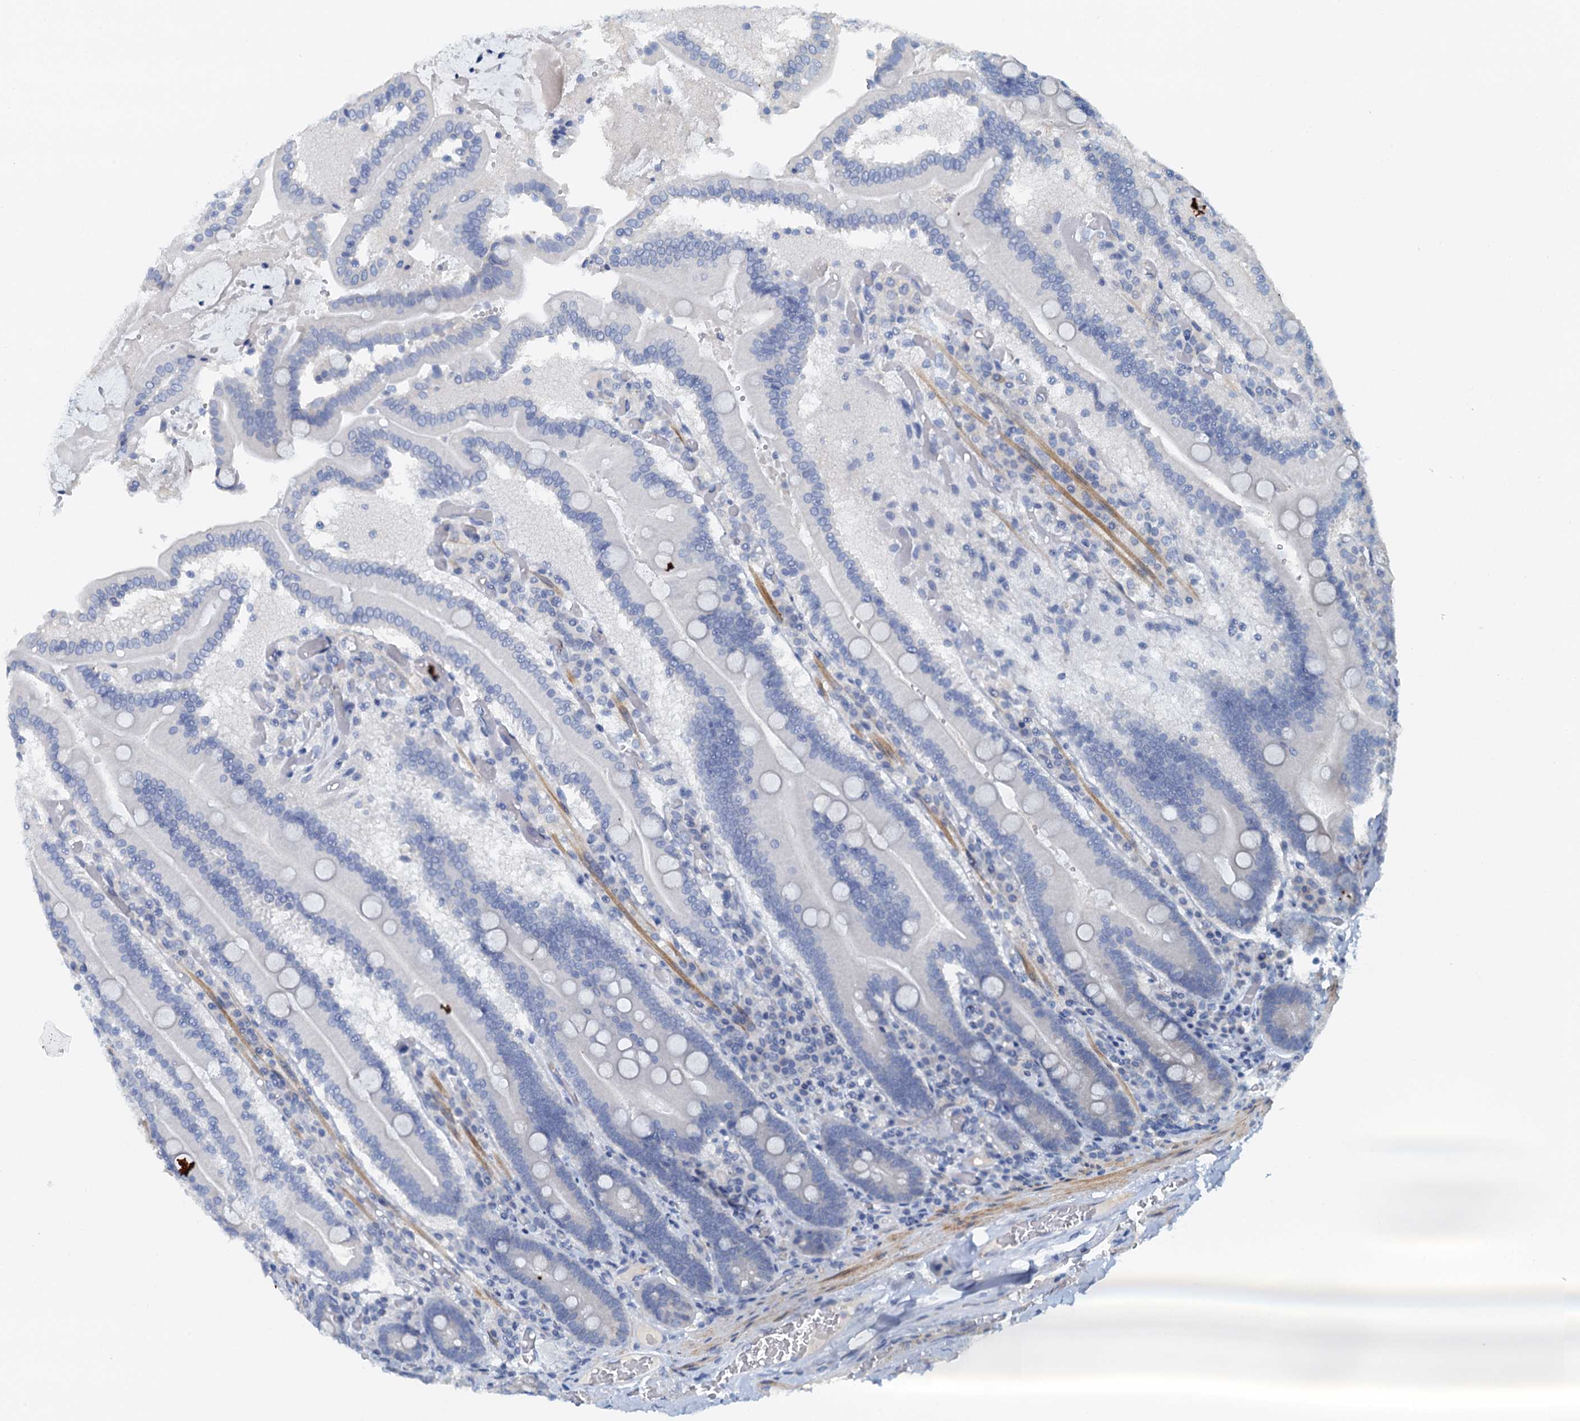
{"staining": {"intensity": "negative", "quantity": "none", "location": "none"}, "tissue": "duodenum", "cell_type": "Glandular cells", "image_type": "normal", "snomed": [{"axis": "morphology", "description": "Normal tissue, NOS"}, {"axis": "topography", "description": "Duodenum"}], "caption": "Protein analysis of normal duodenum demonstrates no significant expression in glandular cells. (DAB (3,3'-diaminobenzidine) IHC, high magnification).", "gene": "DTD1", "patient": {"sex": "female", "age": 62}}